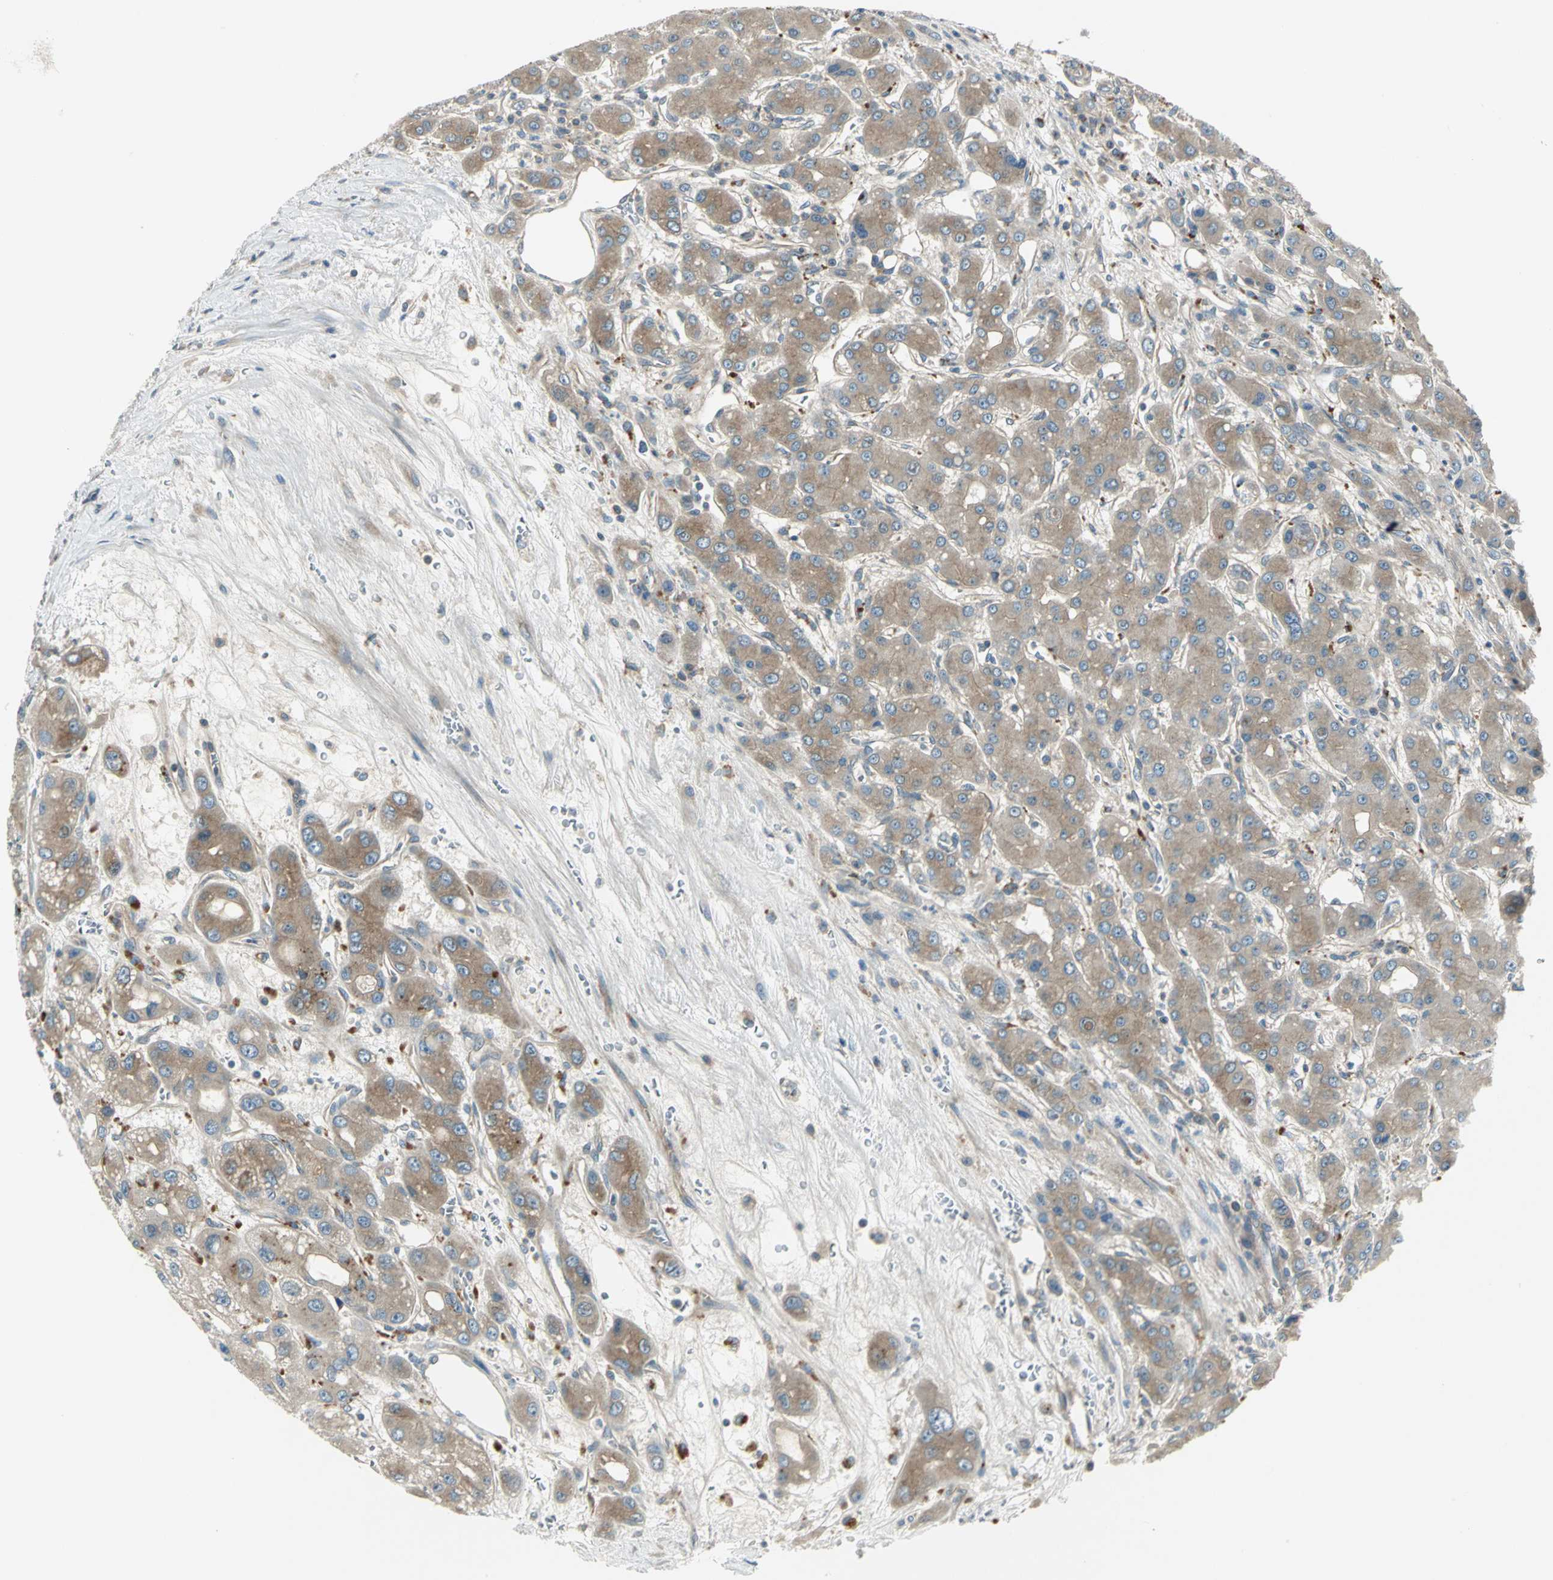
{"staining": {"intensity": "weak", "quantity": ">75%", "location": "cytoplasmic/membranous"}, "tissue": "liver cancer", "cell_type": "Tumor cells", "image_type": "cancer", "snomed": [{"axis": "morphology", "description": "Carcinoma, Hepatocellular, NOS"}, {"axis": "topography", "description": "Liver"}], "caption": "Protein staining demonstrates weak cytoplasmic/membranous staining in approximately >75% of tumor cells in hepatocellular carcinoma (liver). Nuclei are stained in blue.", "gene": "PRKAA1", "patient": {"sex": "male", "age": 55}}